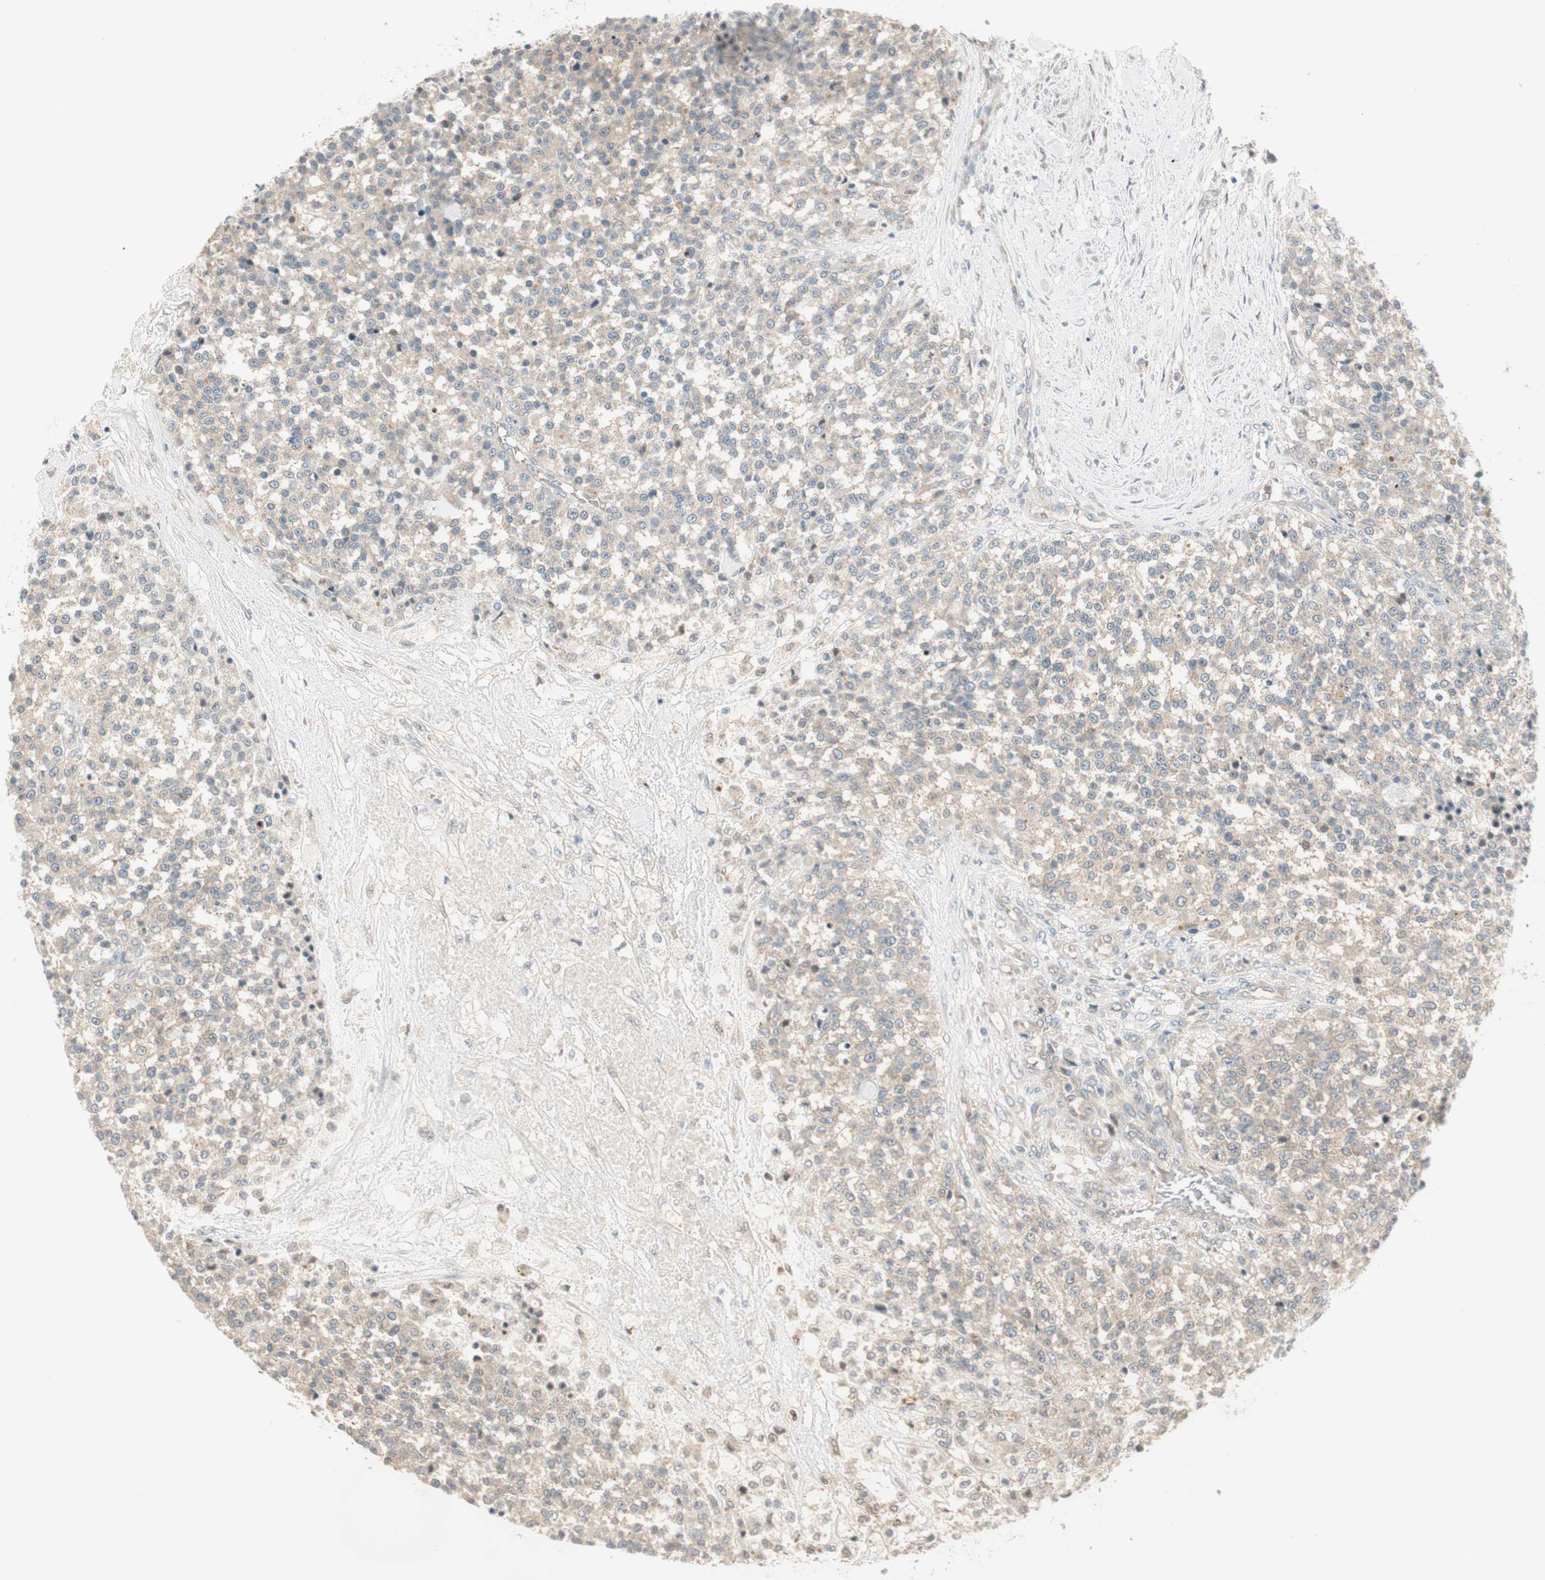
{"staining": {"intensity": "weak", "quantity": "25%-75%", "location": "cytoplasmic/membranous"}, "tissue": "testis cancer", "cell_type": "Tumor cells", "image_type": "cancer", "snomed": [{"axis": "morphology", "description": "Seminoma, NOS"}, {"axis": "topography", "description": "Testis"}], "caption": "Immunohistochemical staining of human testis cancer exhibits low levels of weak cytoplasmic/membranous staining in approximately 25%-75% of tumor cells.", "gene": "CGRRF1", "patient": {"sex": "male", "age": 59}}